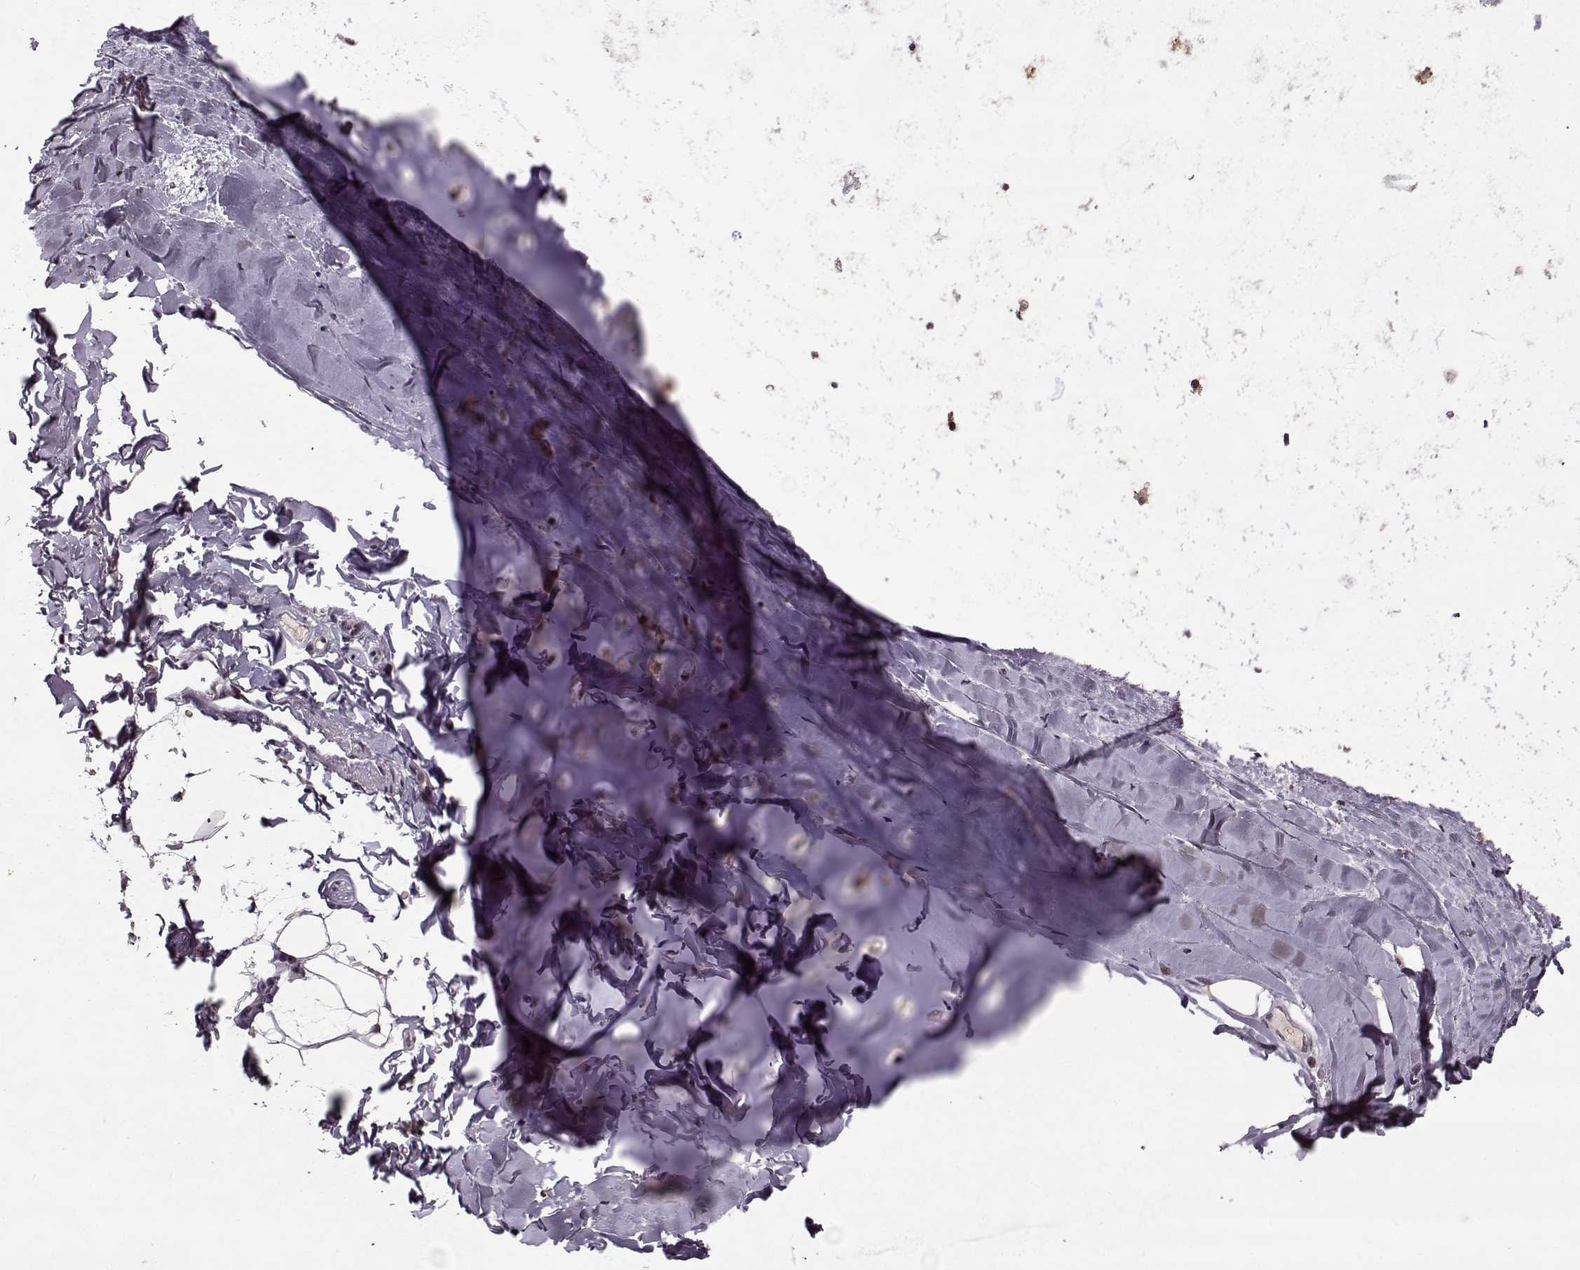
{"staining": {"intensity": "weak", "quantity": ">75%", "location": "nuclear"}, "tissue": "soft tissue", "cell_type": "Chondrocytes", "image_type": "normal", "snomed": [{"axis": "morphology", "description": "Normal tissue, NOS"}, {"axis": "topography", "description": "Lymph node"}, {"axis": "topography", "description": "Bronchus"}], "caption": "IHC histopathology image of benign soft tissue: soft tissue stained using immunohistochemistry (IHC) reveals low levels of weak protein expression localized specifically in the nuclear of chondrocytes, appearing as a nuclear brown color.", "gene": "PSMA7", "patient": {"sex": "female", "age": 70}}